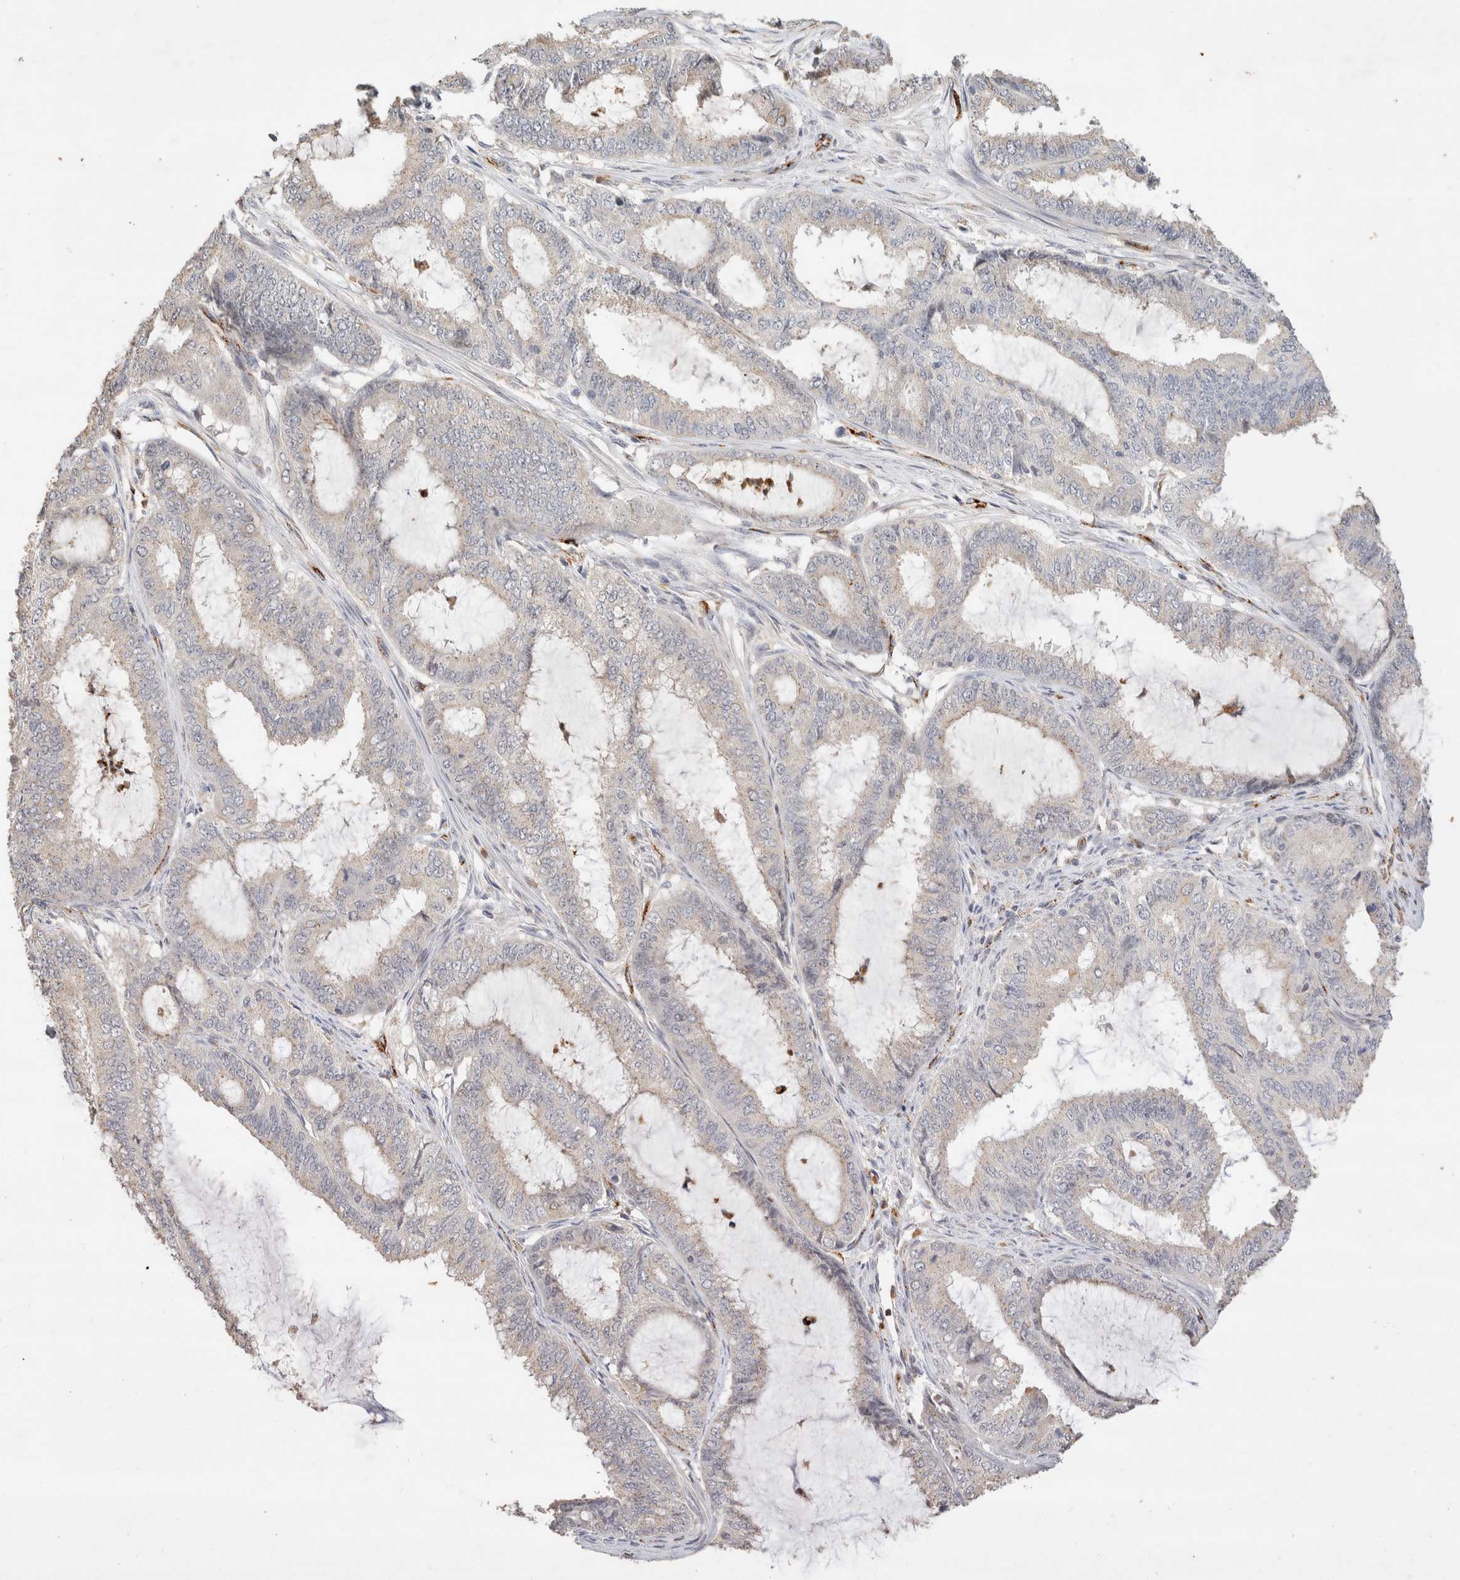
{"staining": {"intensity": "negative", "quantity": "none", "location": "none"}, "tissue": "endometrial cancer", "cell_type": "Tumor cells", "image_type": "cancer", "snomed": [{"axis": "morphology", "description": "Adenocarcinoma, NOS"}, {"axis": "topography", "description": "Endometrium"}], "caption": "Human endometrial cancer (adenocarcinoma) stained for a protein using immunohistochemistry (IHC) reveals no positivity in tumor cells.", "gene": "NSMAF", "patient": {"sex": "female", "age": 51}}